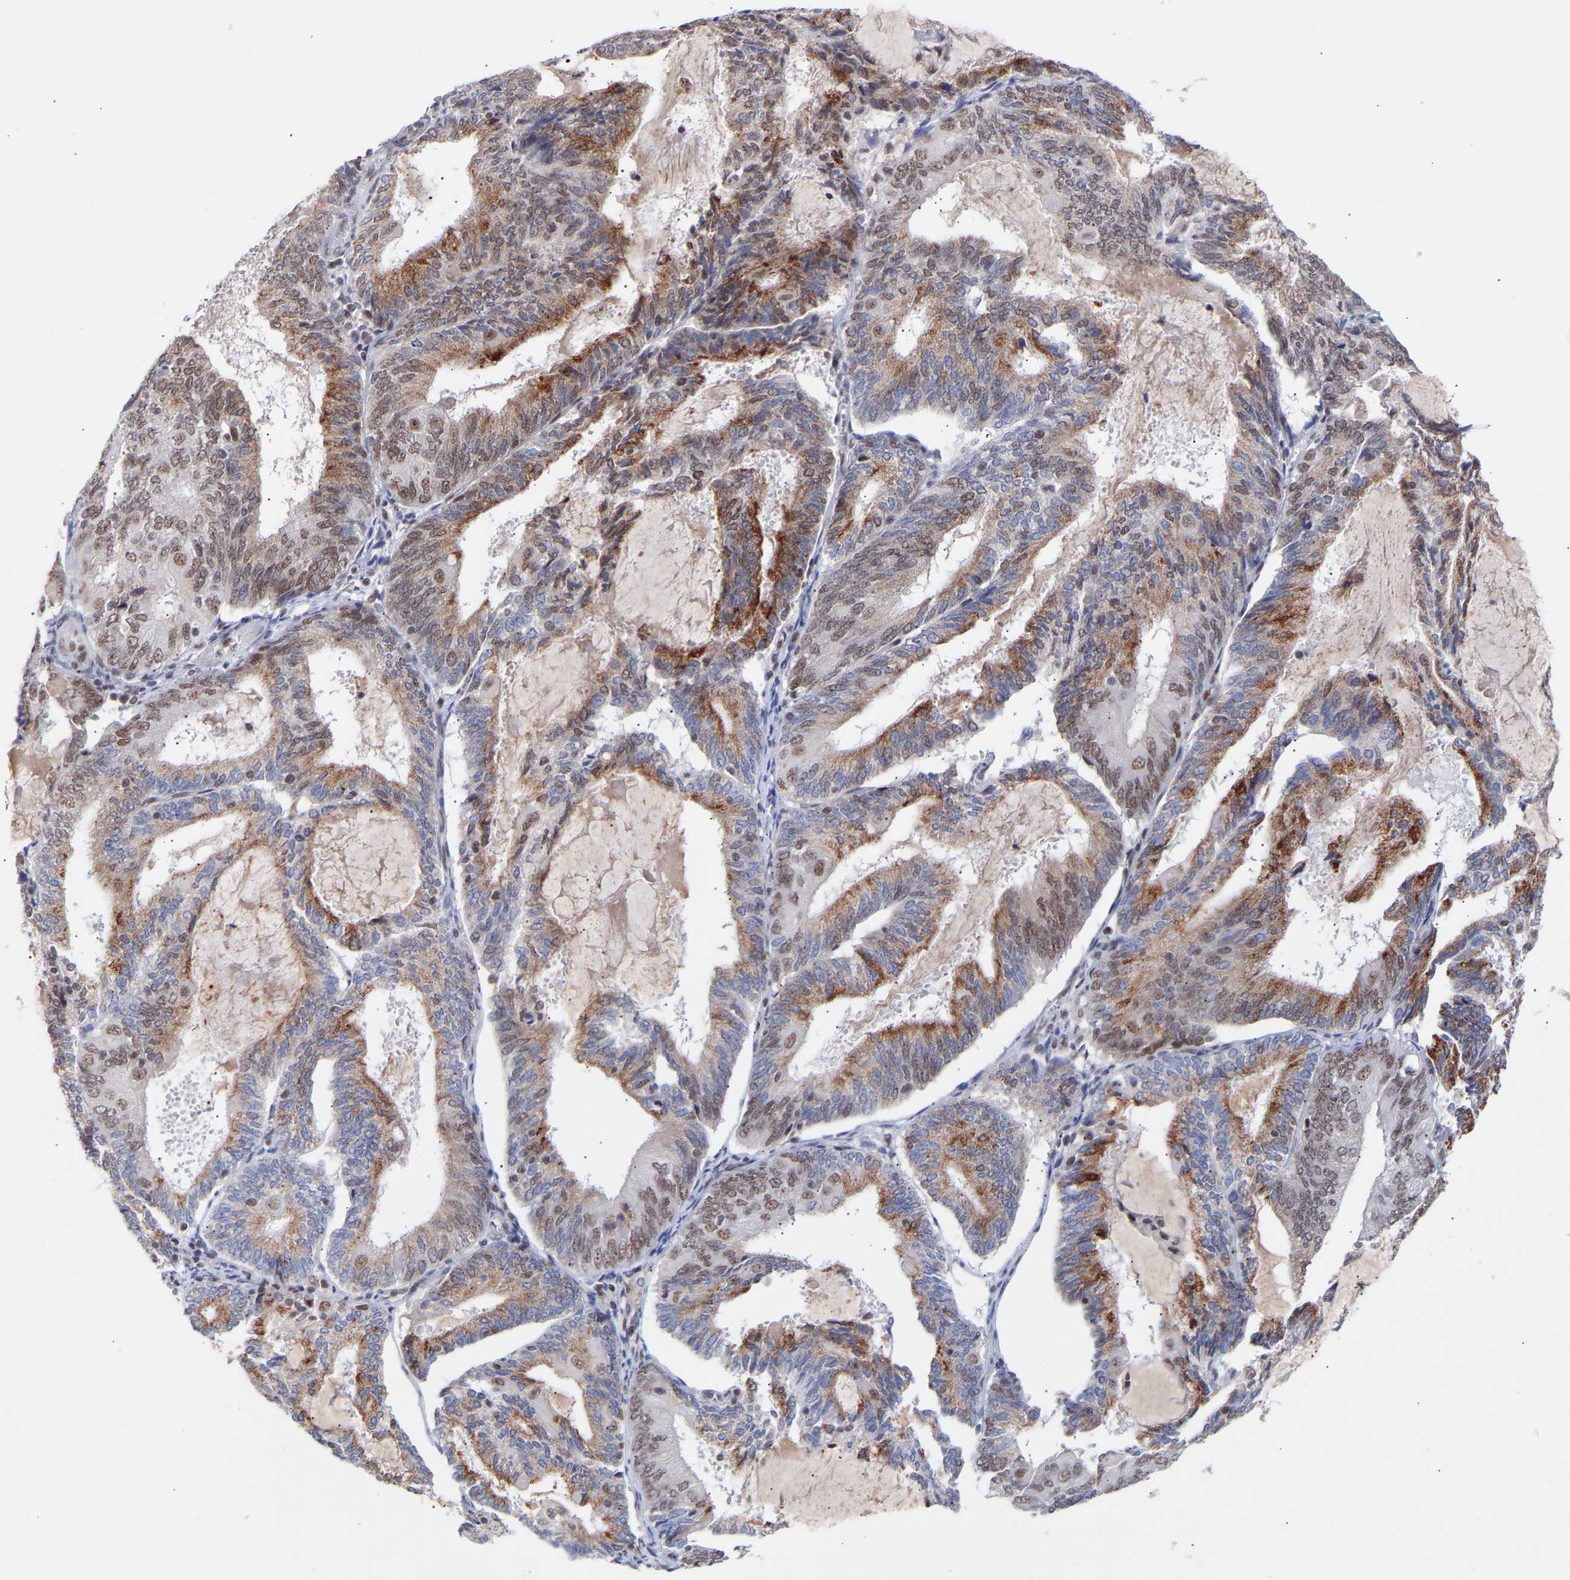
{"staining": {"intensity": "moderate", "quantity": ">75%", "location": "cytoplasmic/membranous,nuclear"}, "tissue": "endometrial cancer", "cell_type": "Tumor cells", "image_type": "cancer", "snomed": [{"axis": "morphology", "description": "Adenocarcinoma, NOS"}, {"axis": "topography", "description": "Endometrium"}], "caption": "Immunohistochemical staining of endometrial cancer (adenocarcinoma) demonstrates moderate cytoplasmic/membranous and nuclear protein positivity in about >75% of tumor cells. The protein is shown in brown color, while the nuclei are stained blue.", "gene": "RBM15", "patient": {"sex": "female", "age": 81}}